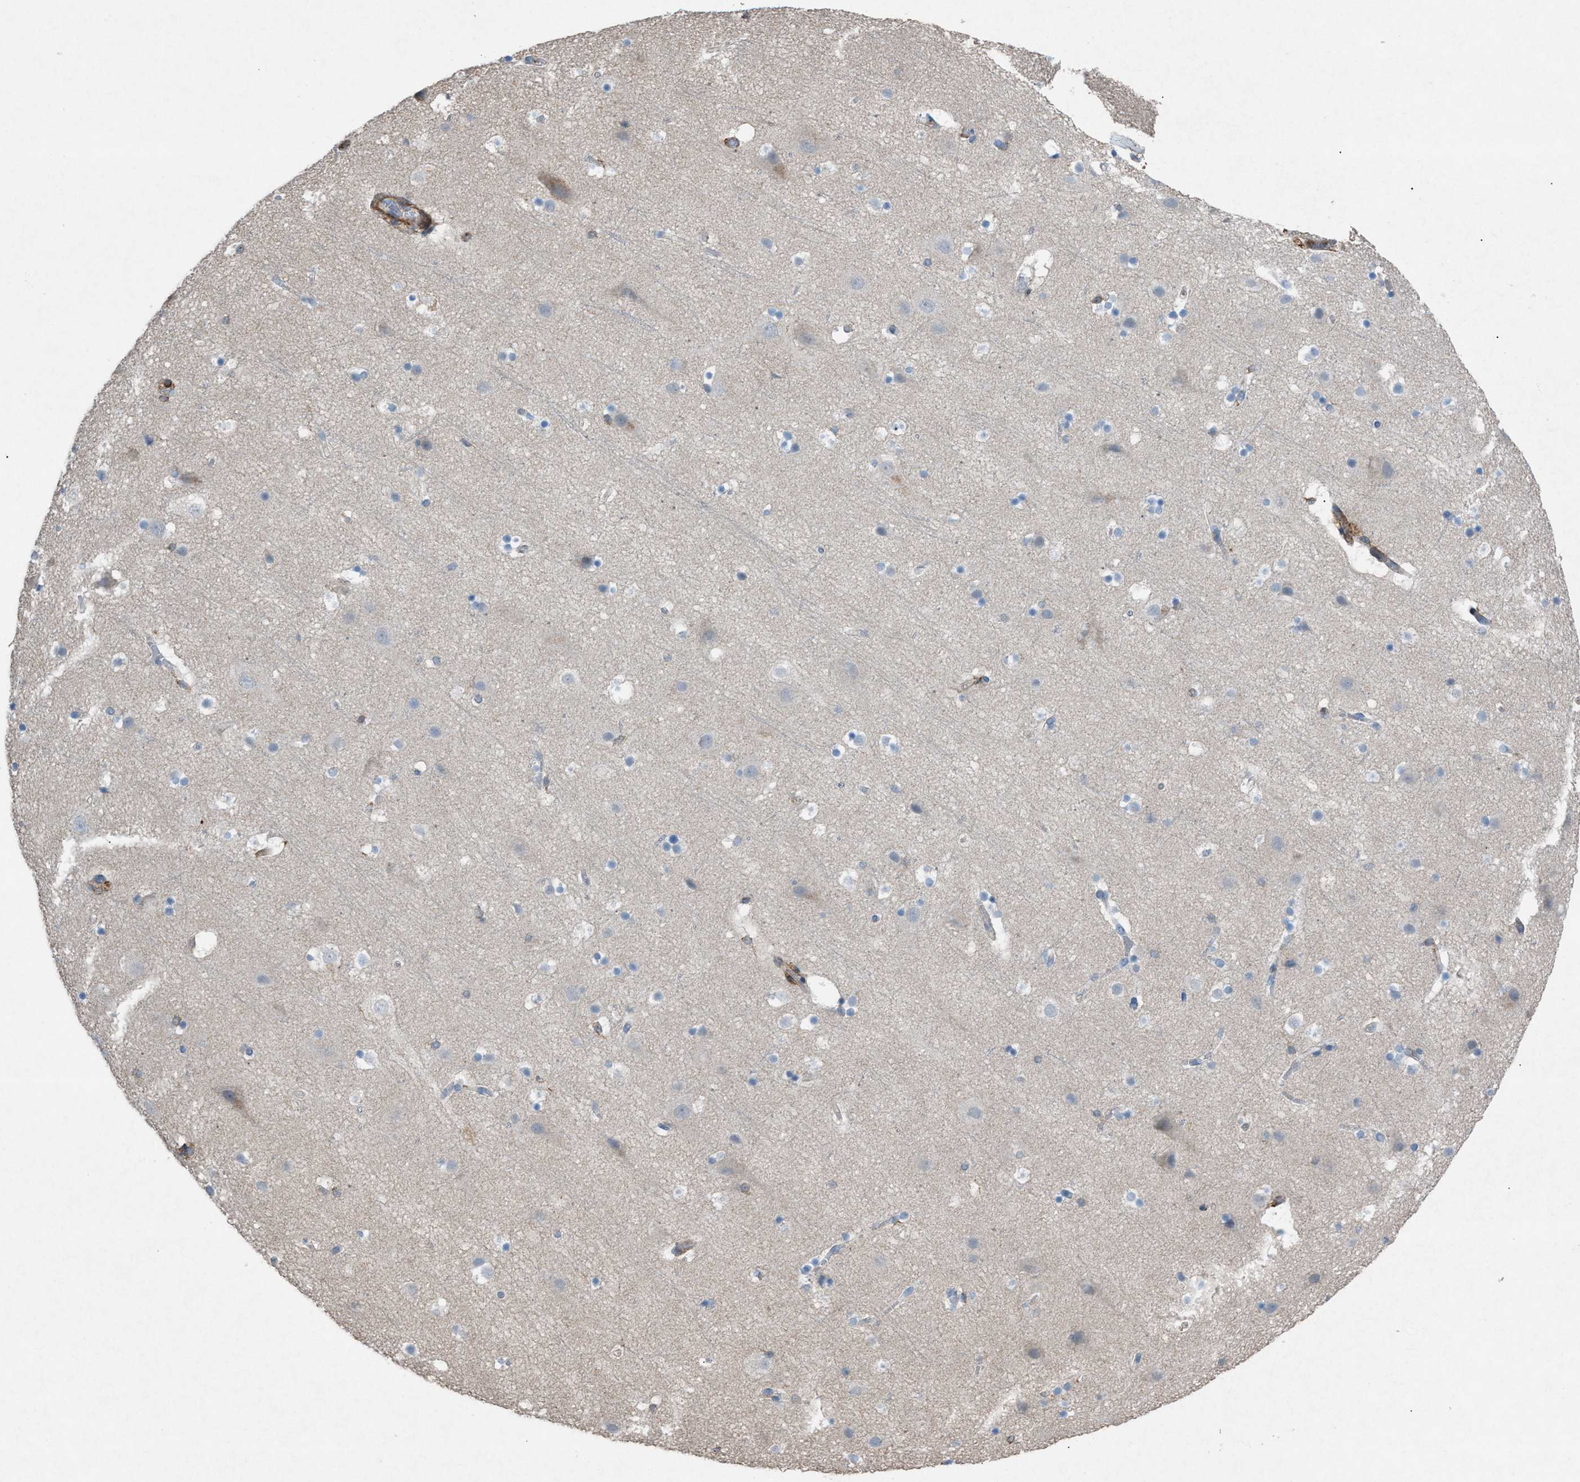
{"staining": {"intensity": "moderate", "quantity": "<25%", "location": "cytoplasmic/membranous"}, "tissue": "cerebral cortex", "cell_type": "Endothelial cells", "image_type": "normal", "snomed": [{"axis": "morphology", "description": "Normal tissue, NOS"}, {"axis": "topography", "description": "Cerebral cortex"}], "caption": "IHC micrograph of benign cerebral cortex: cerebral cortex stained using IHC demonstrates low levels of moderate protein expression localized specifically in the cytoplasmic/membranous of endothelial cells, appearing as a cytoplasmic/membranous brown color.", "gene": "NCK2", "patient": {"sex": "male", "age": 45}}